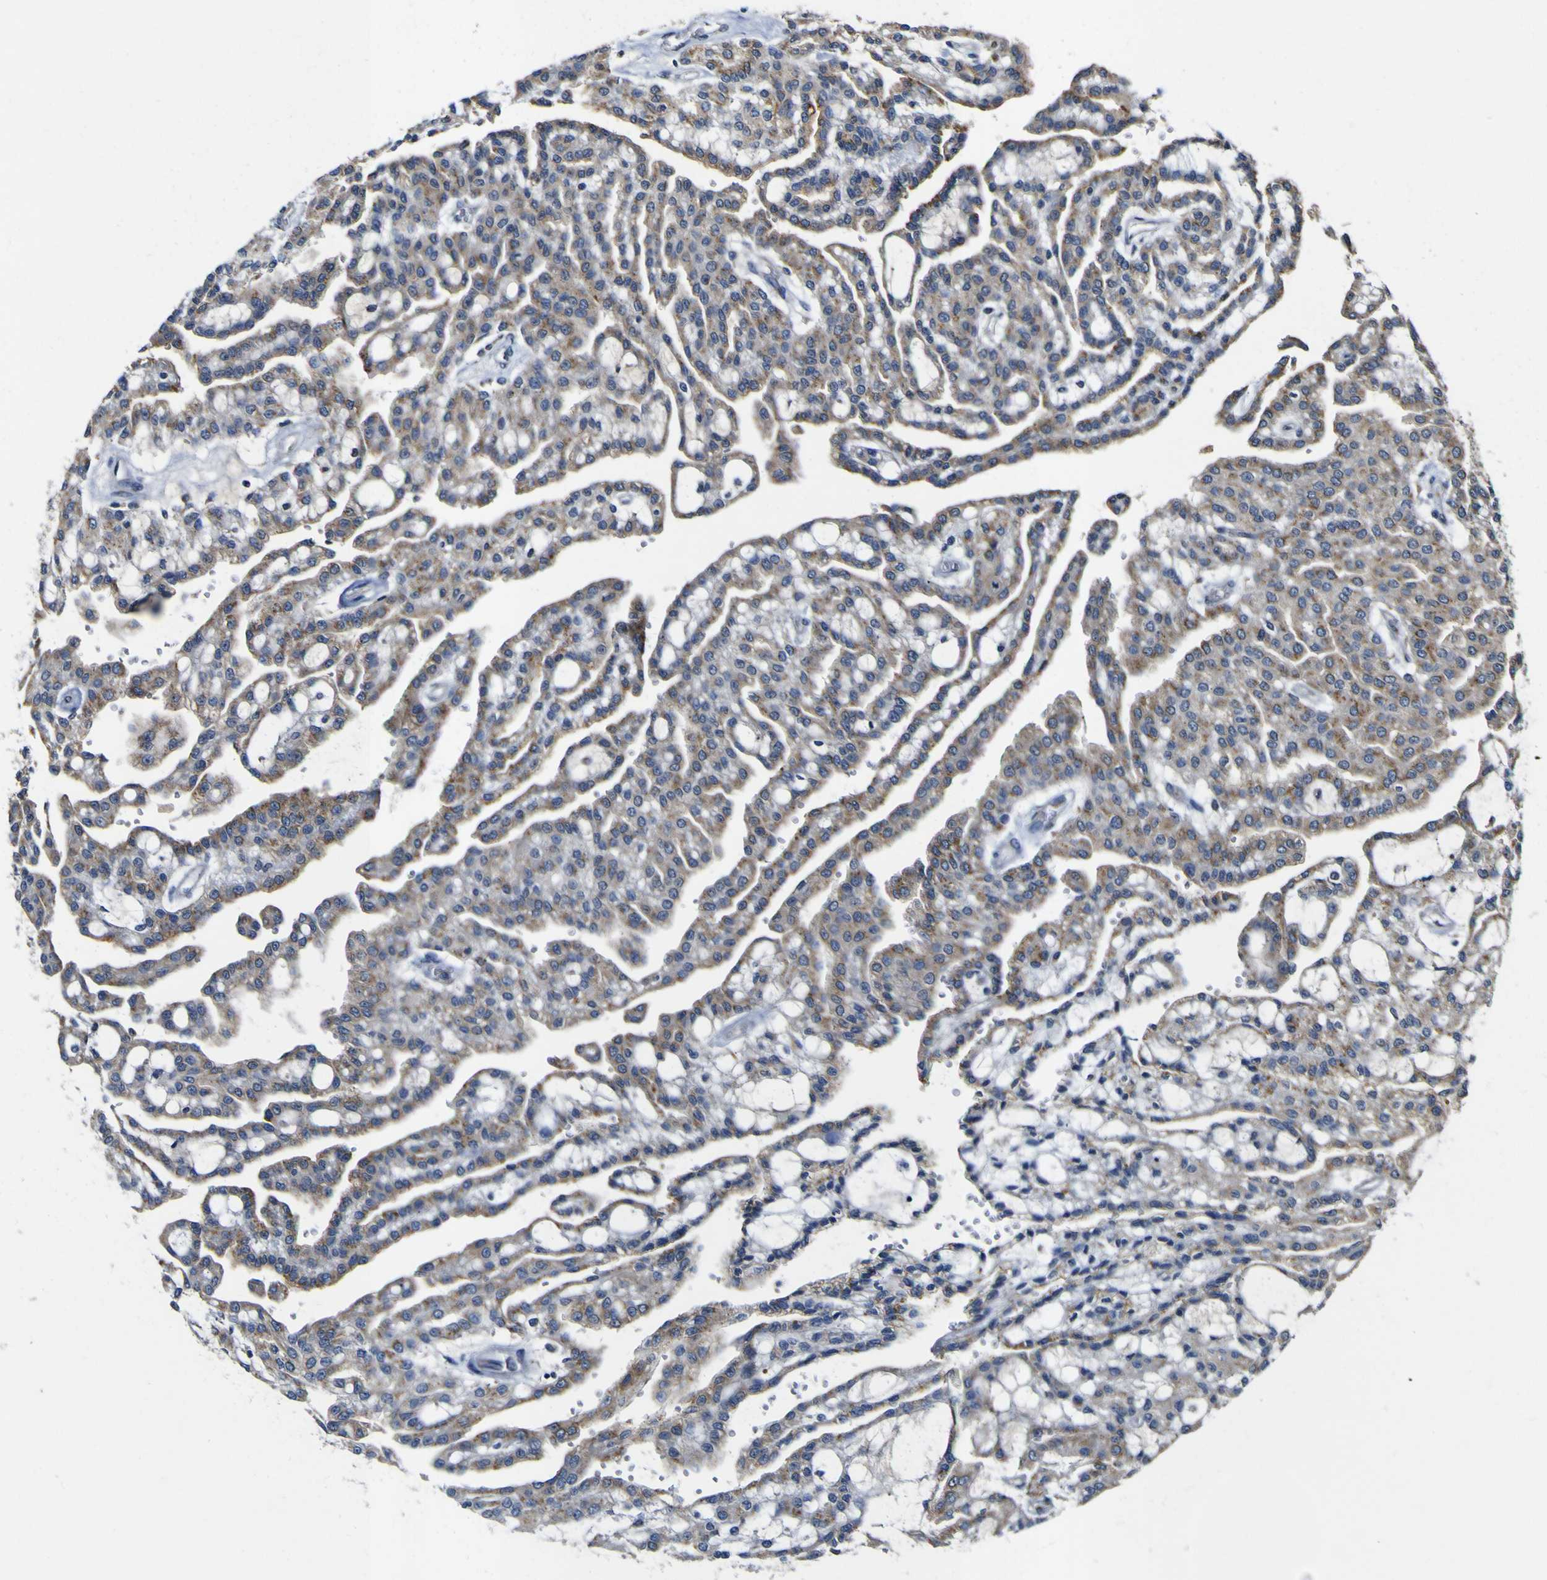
{"staining": {"intensity": "weak", "quantity": ">75%", "location": "cytoplasmic/membranous"}, "tissue": "renal cancer", "cell_type": "Tumor cells", "image_type": "cancer", "snomed": [{"axis": "morphology", "description": "Adenocarcinoma, NOS"}, {"axis": "topography", "description": "Kidney"}], "caption": "Weak cytoplasmic/membranous staining is identified in about >75% of tumor cells in renal cancer (adenocarcinoma).", "gene": "COA1", "patient": {"sex": "male", "age": 63}}